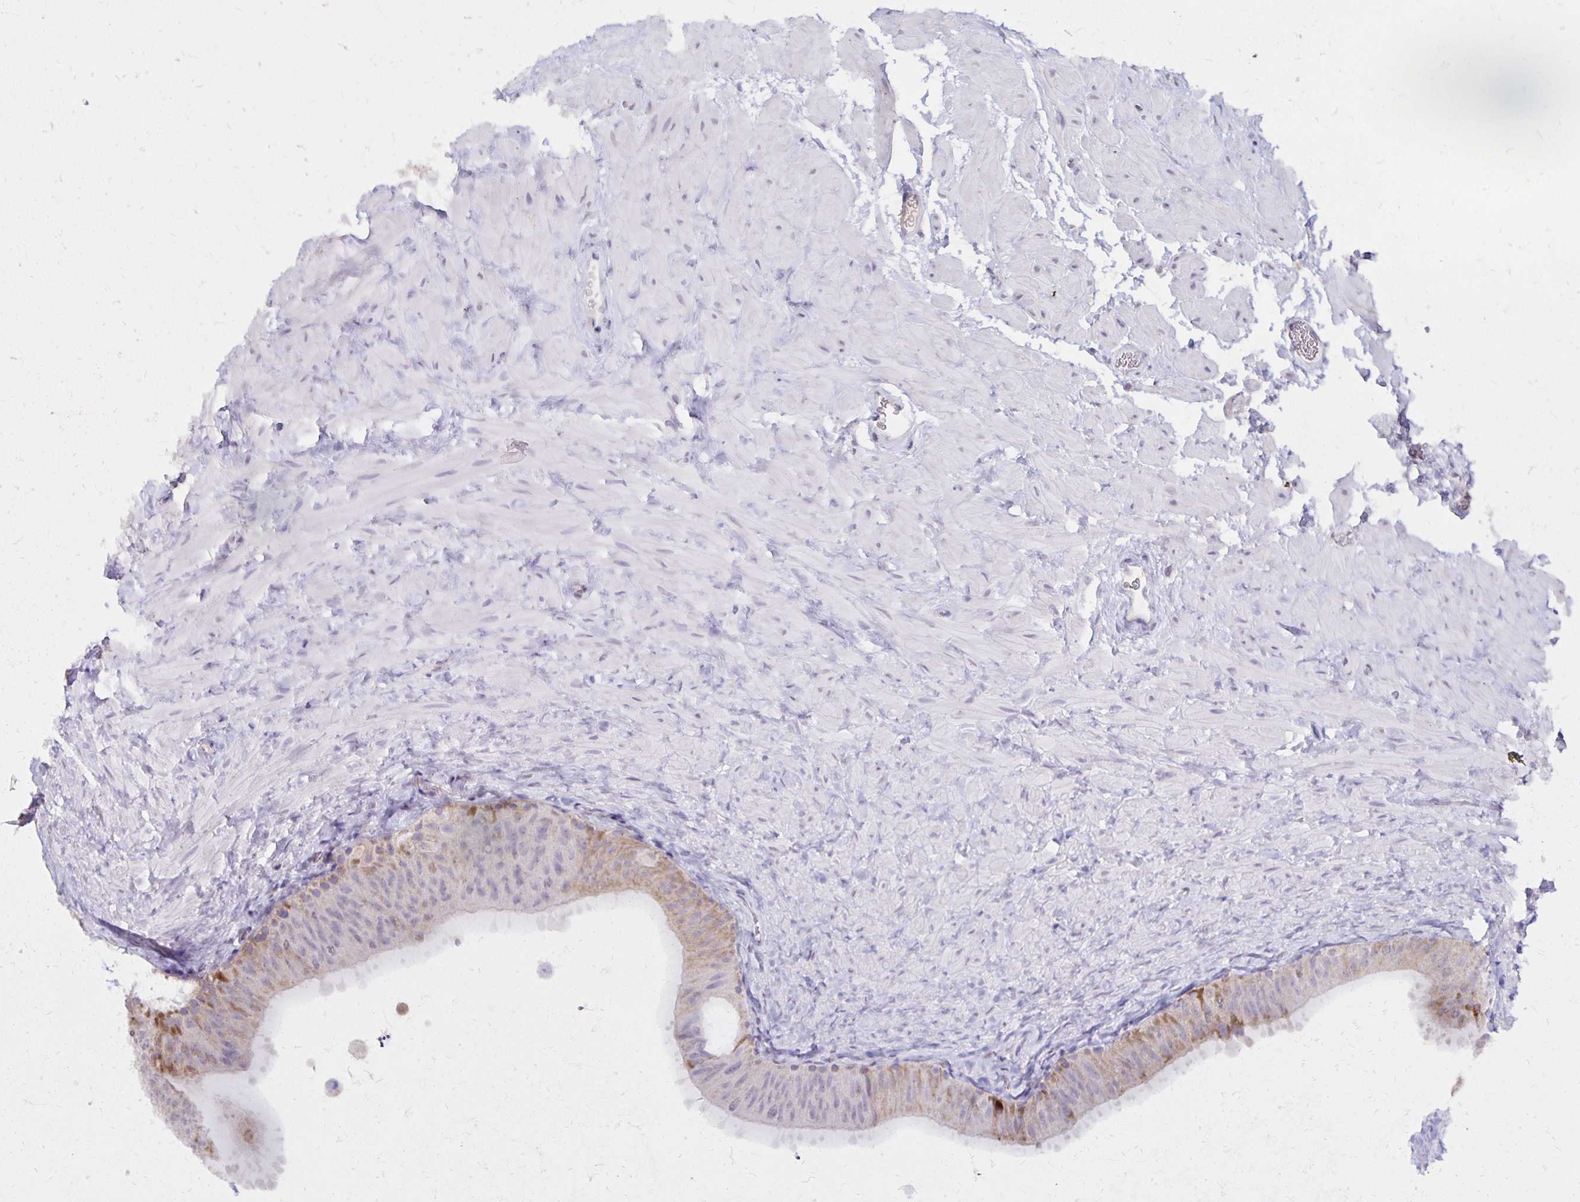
{"staining": {"intensity": "moderate", "quantity": "<25%", "location": "cytoplasmic/membranous"}, "tissue": "epididymis", "cell_type": "Glandular cells", "image_type": "normal", "snomed": [{"axis": "morphology", "description": "Normal tissue, NOS"}, {"axis": "topography", "description": "Epididymis, spermatic cord, NOS"}, {"axis": "topography", "description": "Epididymis"}], "caption": "Benign epididymis shows moderate cytoplasmic/membranous expression in approximately <25% of glandular cells, visualized by immunohistochemistry.", "gene": "IER3", "patient": {"sex": "male", "age": 31}}